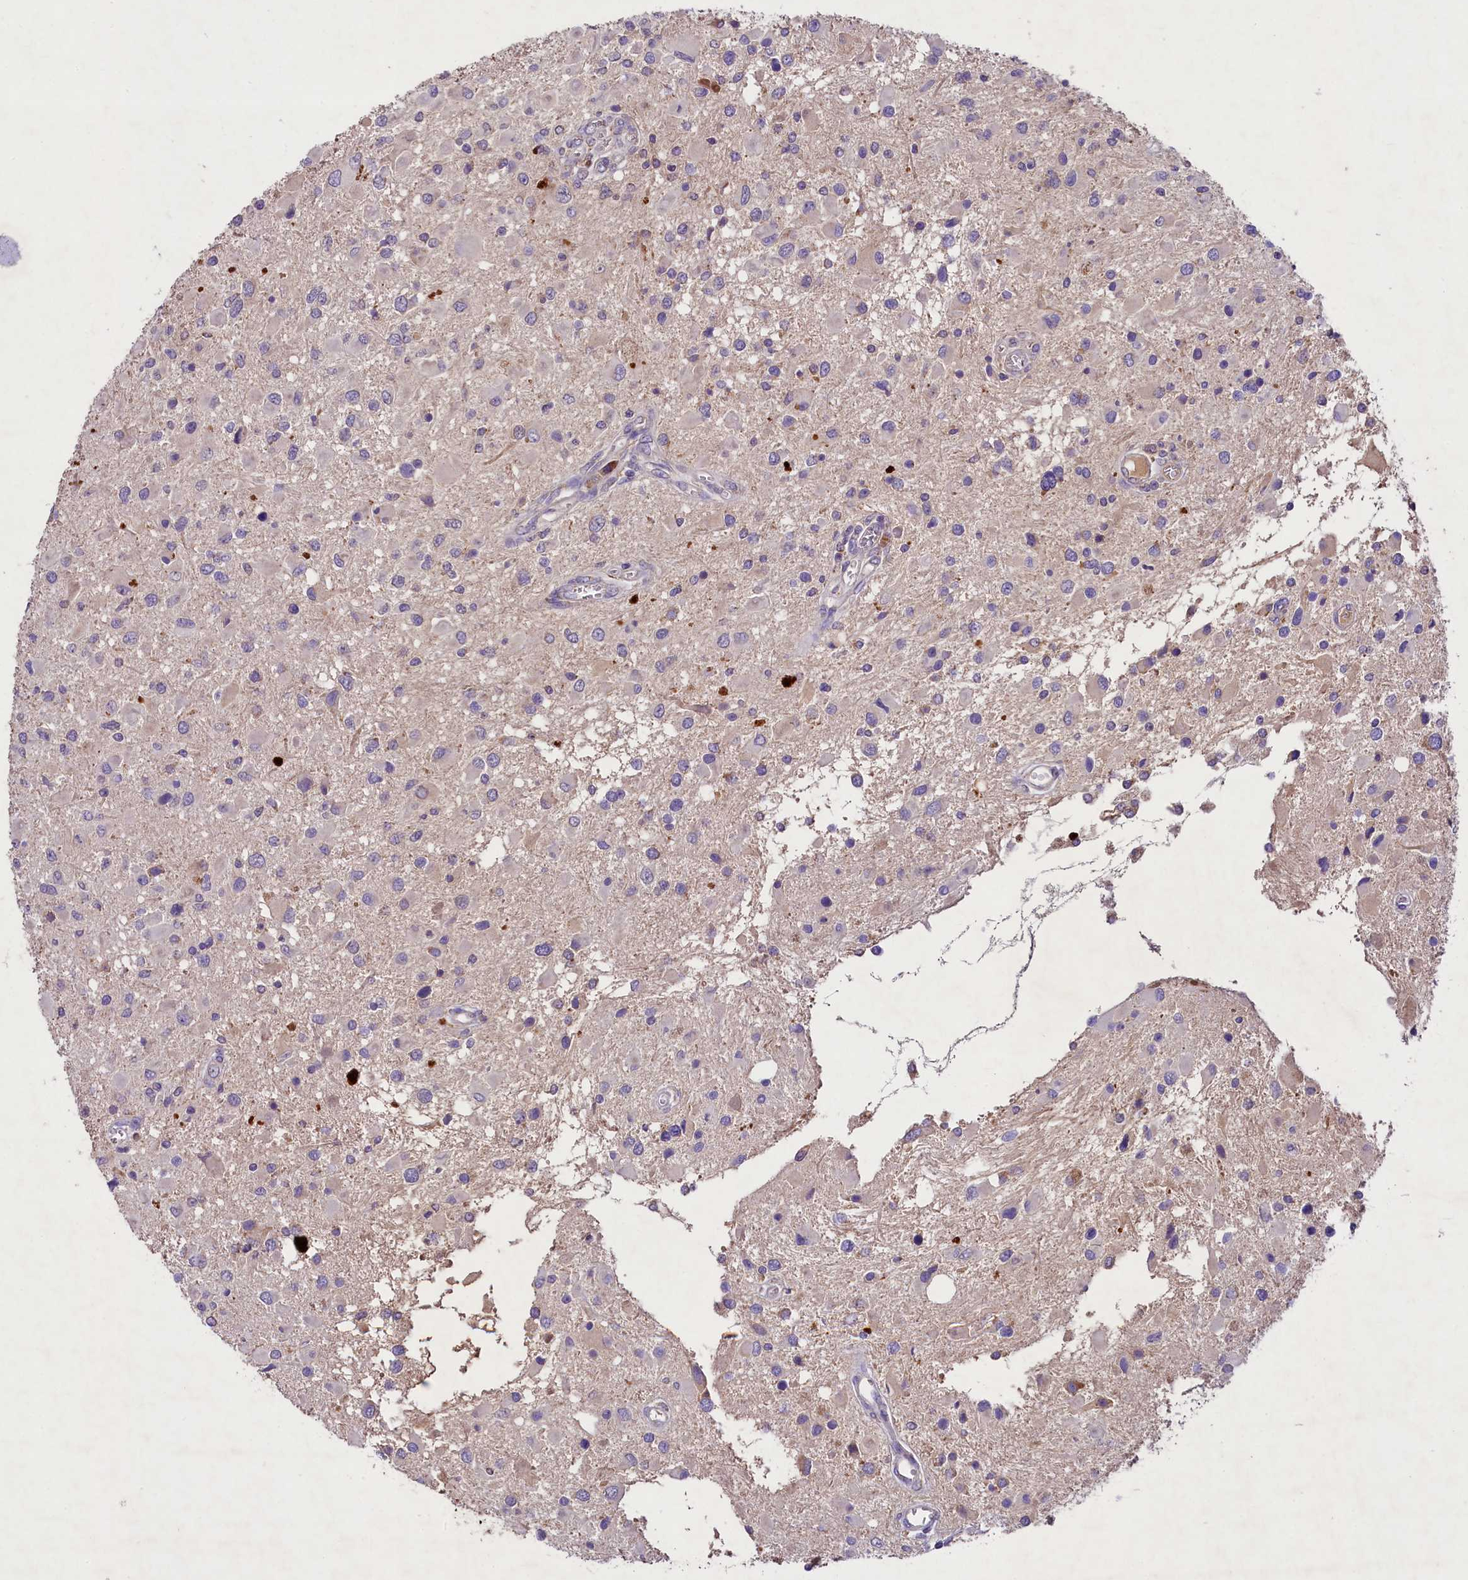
{"staining": {"intensity": "negative", "quantity": "none", "location": "none"}, "tissue": "glioma", "cell_type": "Tumor cells", "image_type": "cancer", "snomed": [{"axis": "morphology", "description": "Glioma, malignant, High grade"}, {"axis": "topography", "description": "Brain"}], "caption": "Tumor cells show no significant protein expression in malignant glioma (high-grade).", "gene": "PMPCB", "patient": {"sex": "male", "age": 53}}